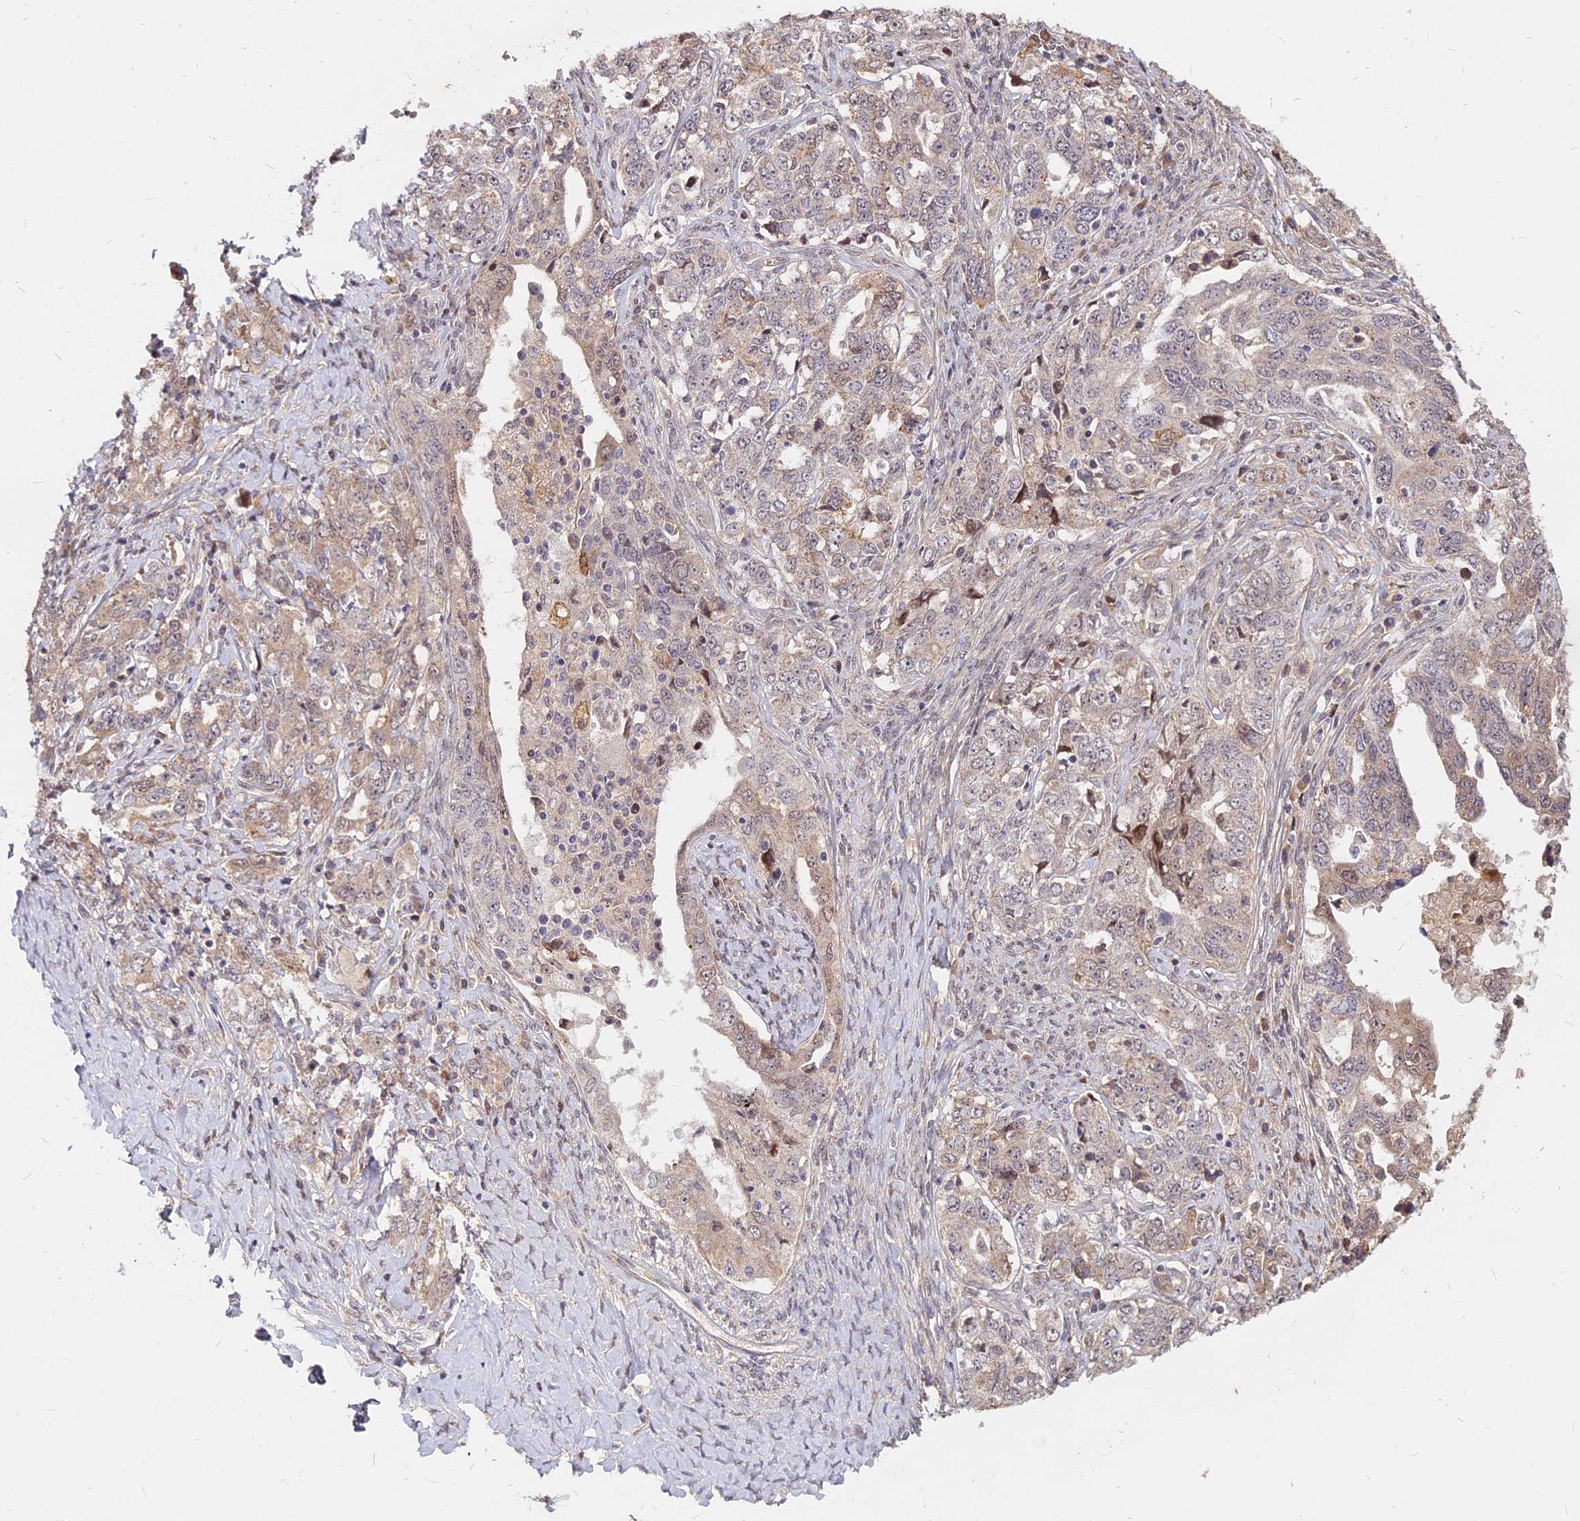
{"staining": {"intensity": "moderate", "quantity": "25%-75%", "location": "cytoplasmic/membranous"}, "tissue": "ovarian cancer", "cell_type": "Tumor cells", "image_type": "cancer", "snomed": [{"axis": "morphology", "description": "Carcinoma, endometroid"}, {"axis": "topography", "description": "Ovary"}], "caption": "Protein positivity by immunohistochemistry (IHC) shows moderate cytoplasmic/membranous staining in approximately 25%-75% of tumor cells in ovarian cancer (endometroid carcinoma).", "gene": "C11orf68", "patient": {"sex": "female", "age": 62}}